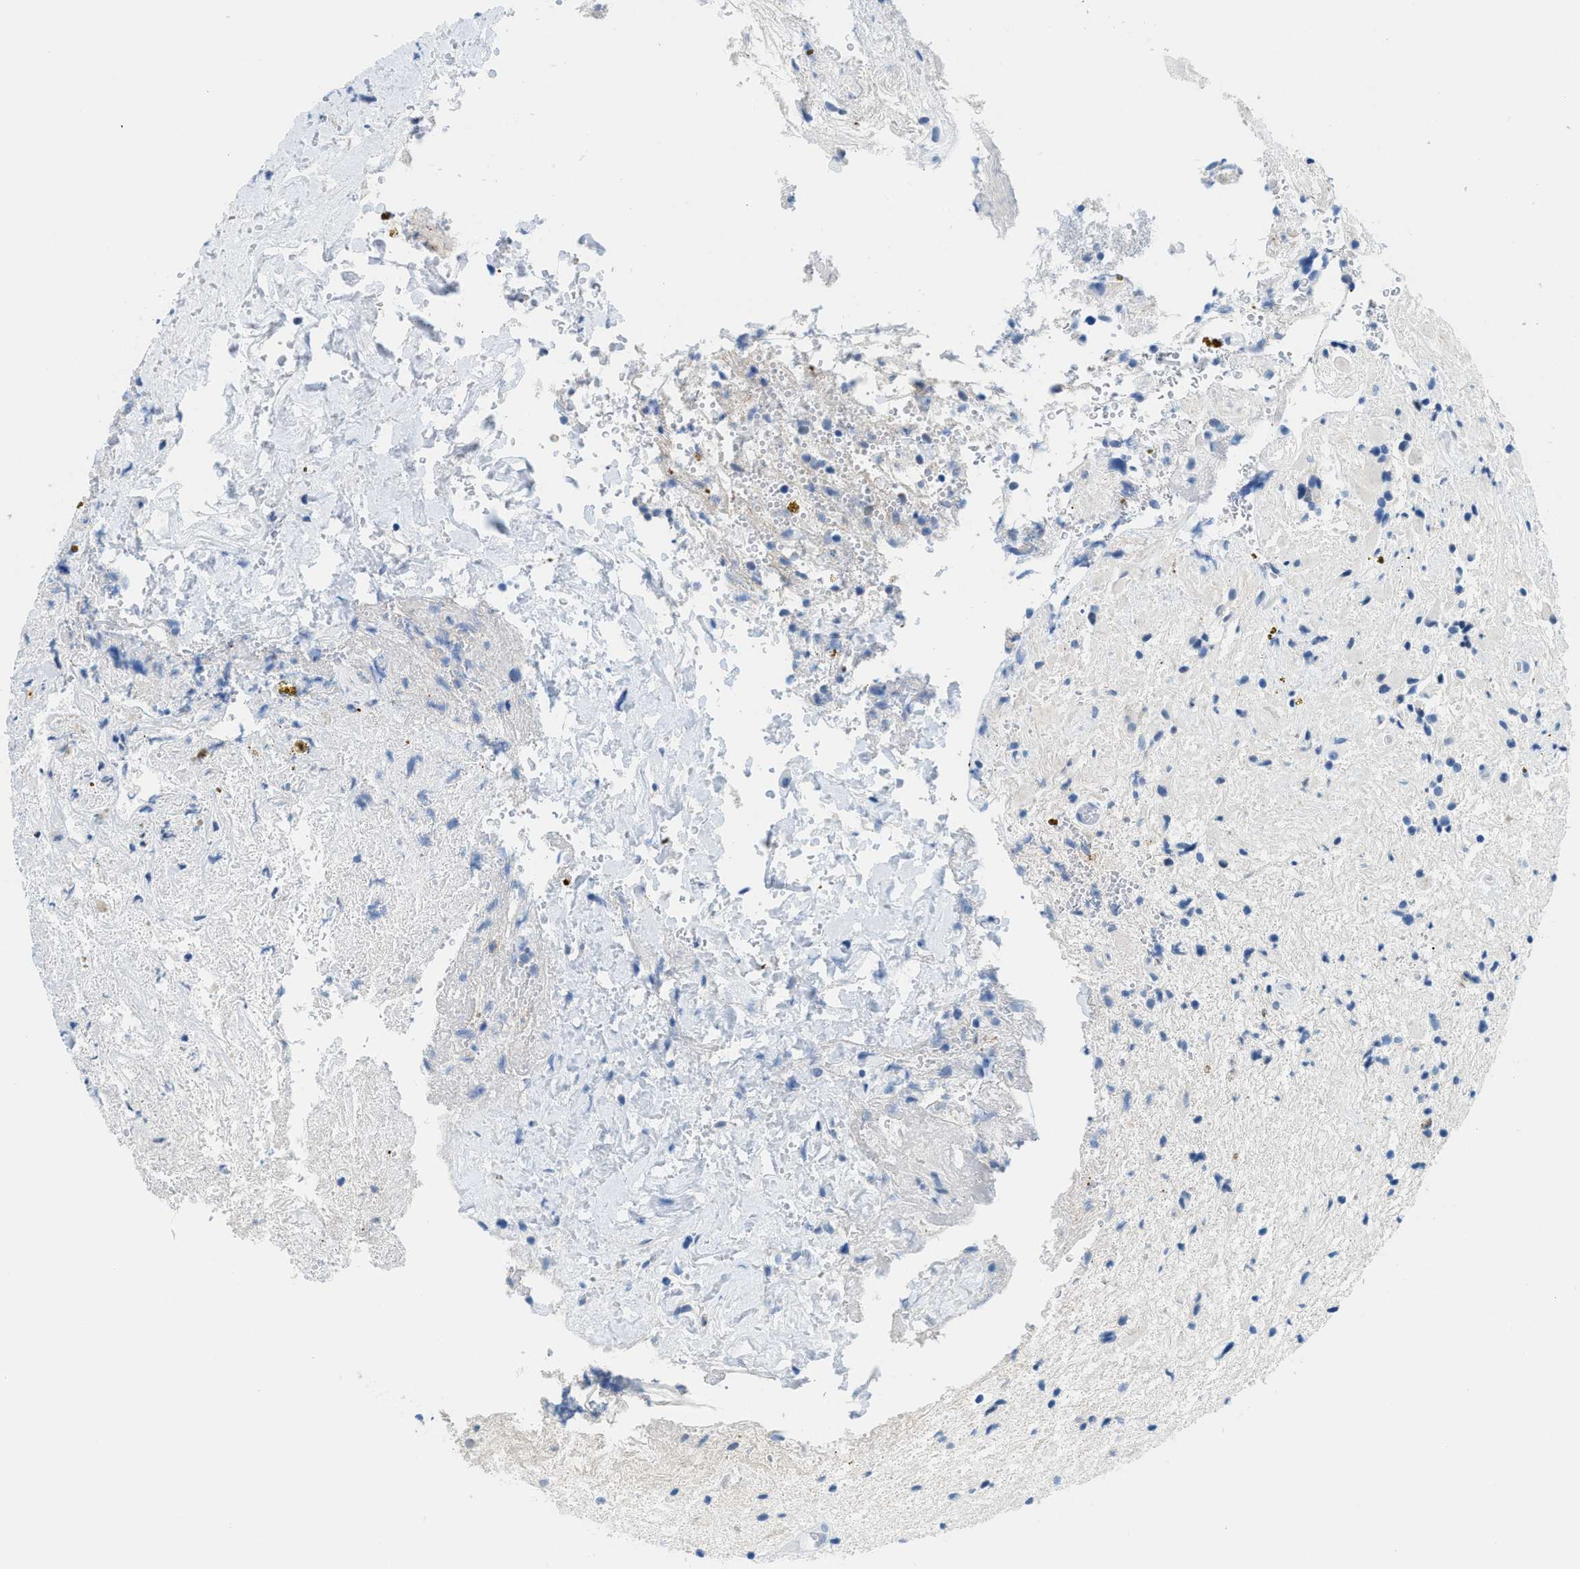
{"staining": {"intensity": "negative", "quantity": "none", "location": "none"}, "tissue": "glioma", "cell_type": "Tumor cells", "image_type": "cancer", "snomed": [{"axis": "morphology", "description": "Glioma, malignant, High grade"}, {"axis": "topography", "description": "Brain"}], "caption": "This photomicrograph is of malignant glioma (high-grade) stained with immunohistochemistry to label a protein in brown with the nuclei are counter-stained blue. There is no positivity in tumor cells.", "gene": "MBL2", "patient": {"sex": "male", "age": 33}}